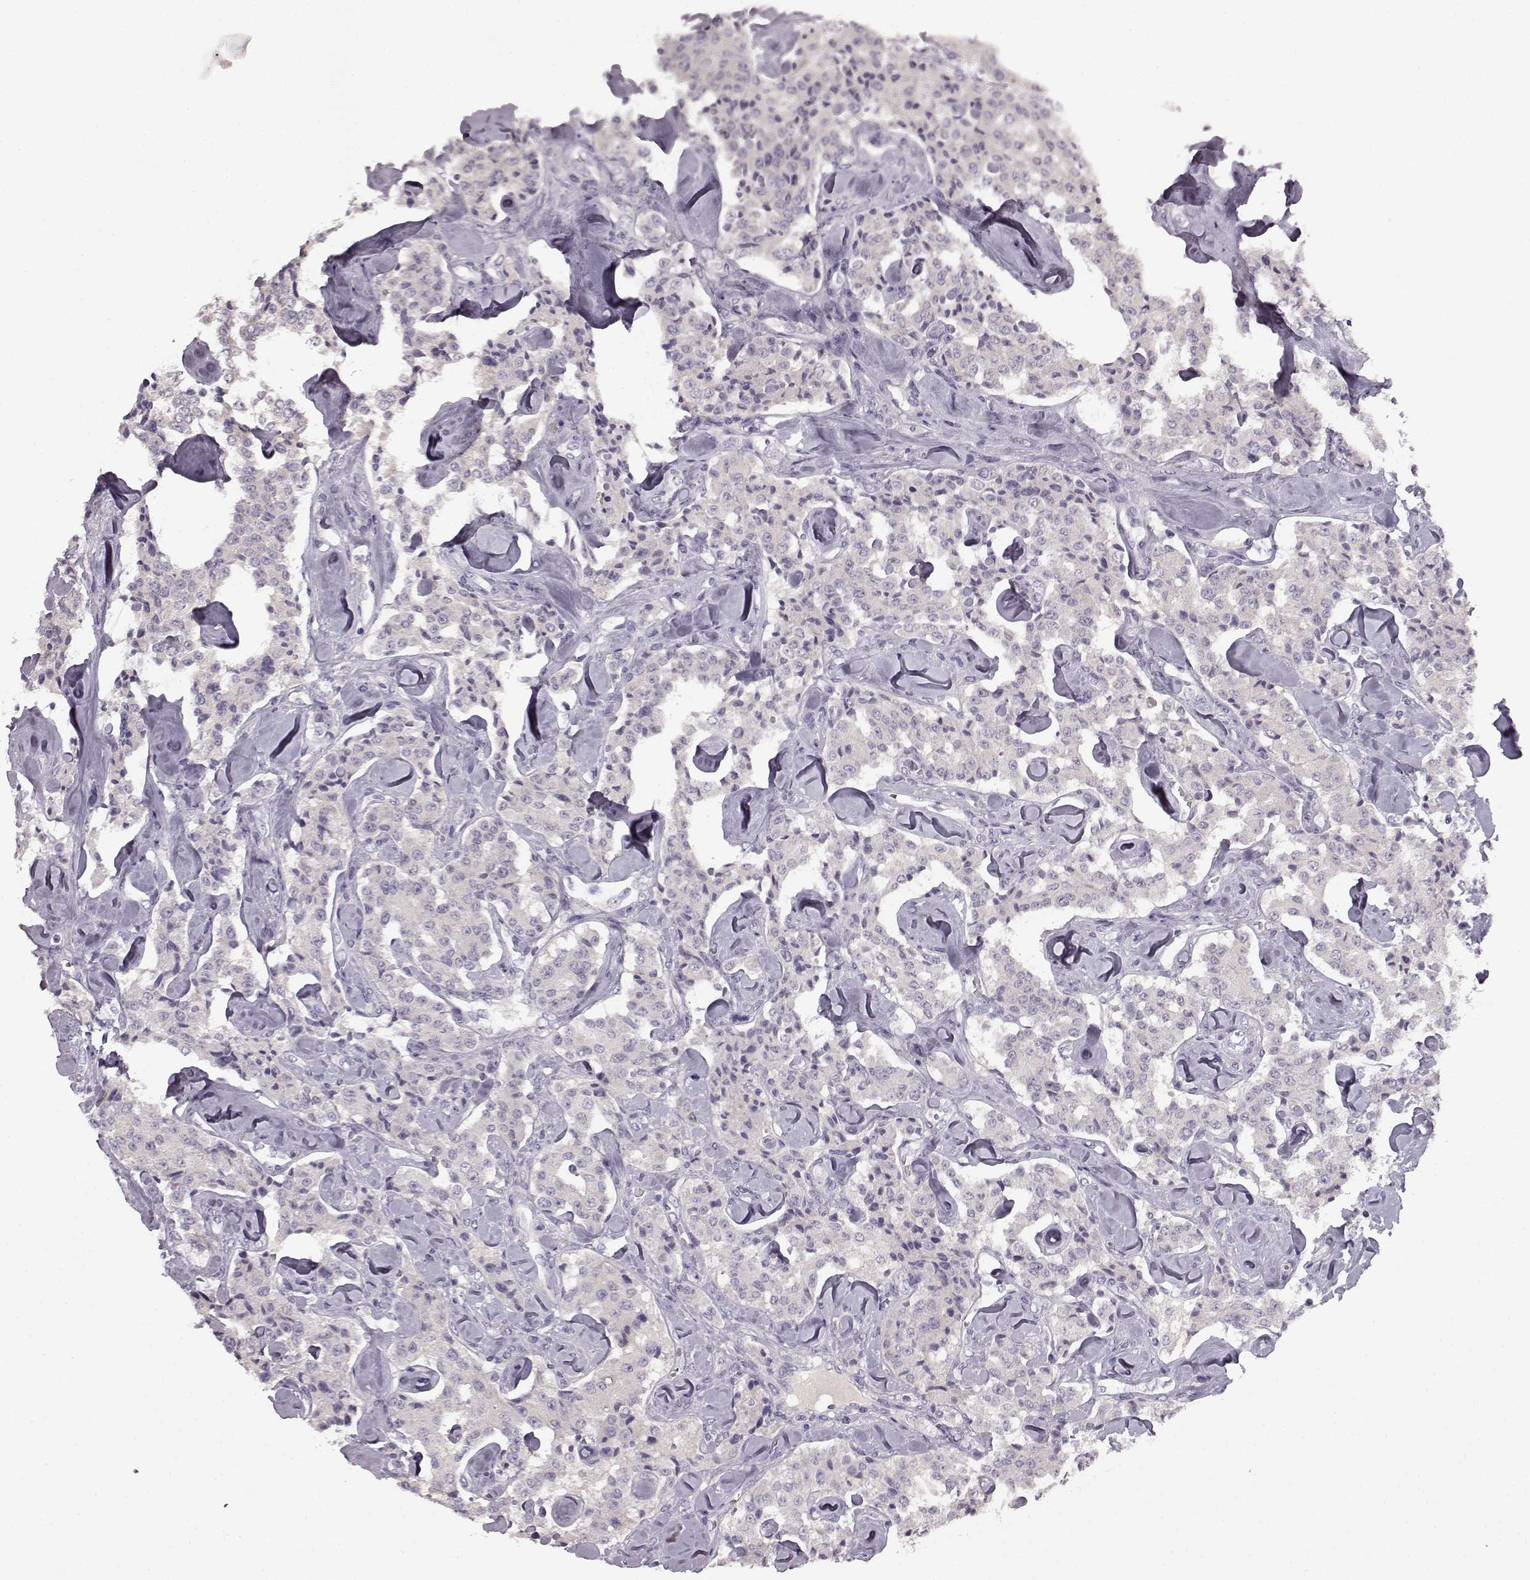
{"staining": {"intensity": "negative", "quantity": "none", "location": "none"}, "tissue": "carcinoid", "cell_type": "Tumor cells", "image_type": "cancer", "snomed": [{"axis": "morphology", "description": "Carcinoid, malignant, NOS"}, {"axis": "topography", "description": "Pancreas"}], "caption": "Immunohistochemical staining of carcinoid exhibits no significant staining in tumor cells. (Immunohistochemistry, brightfield microscopy, high magnification).", "gene": "KRT85", "patient": {"sex": "male", "age": 41}}